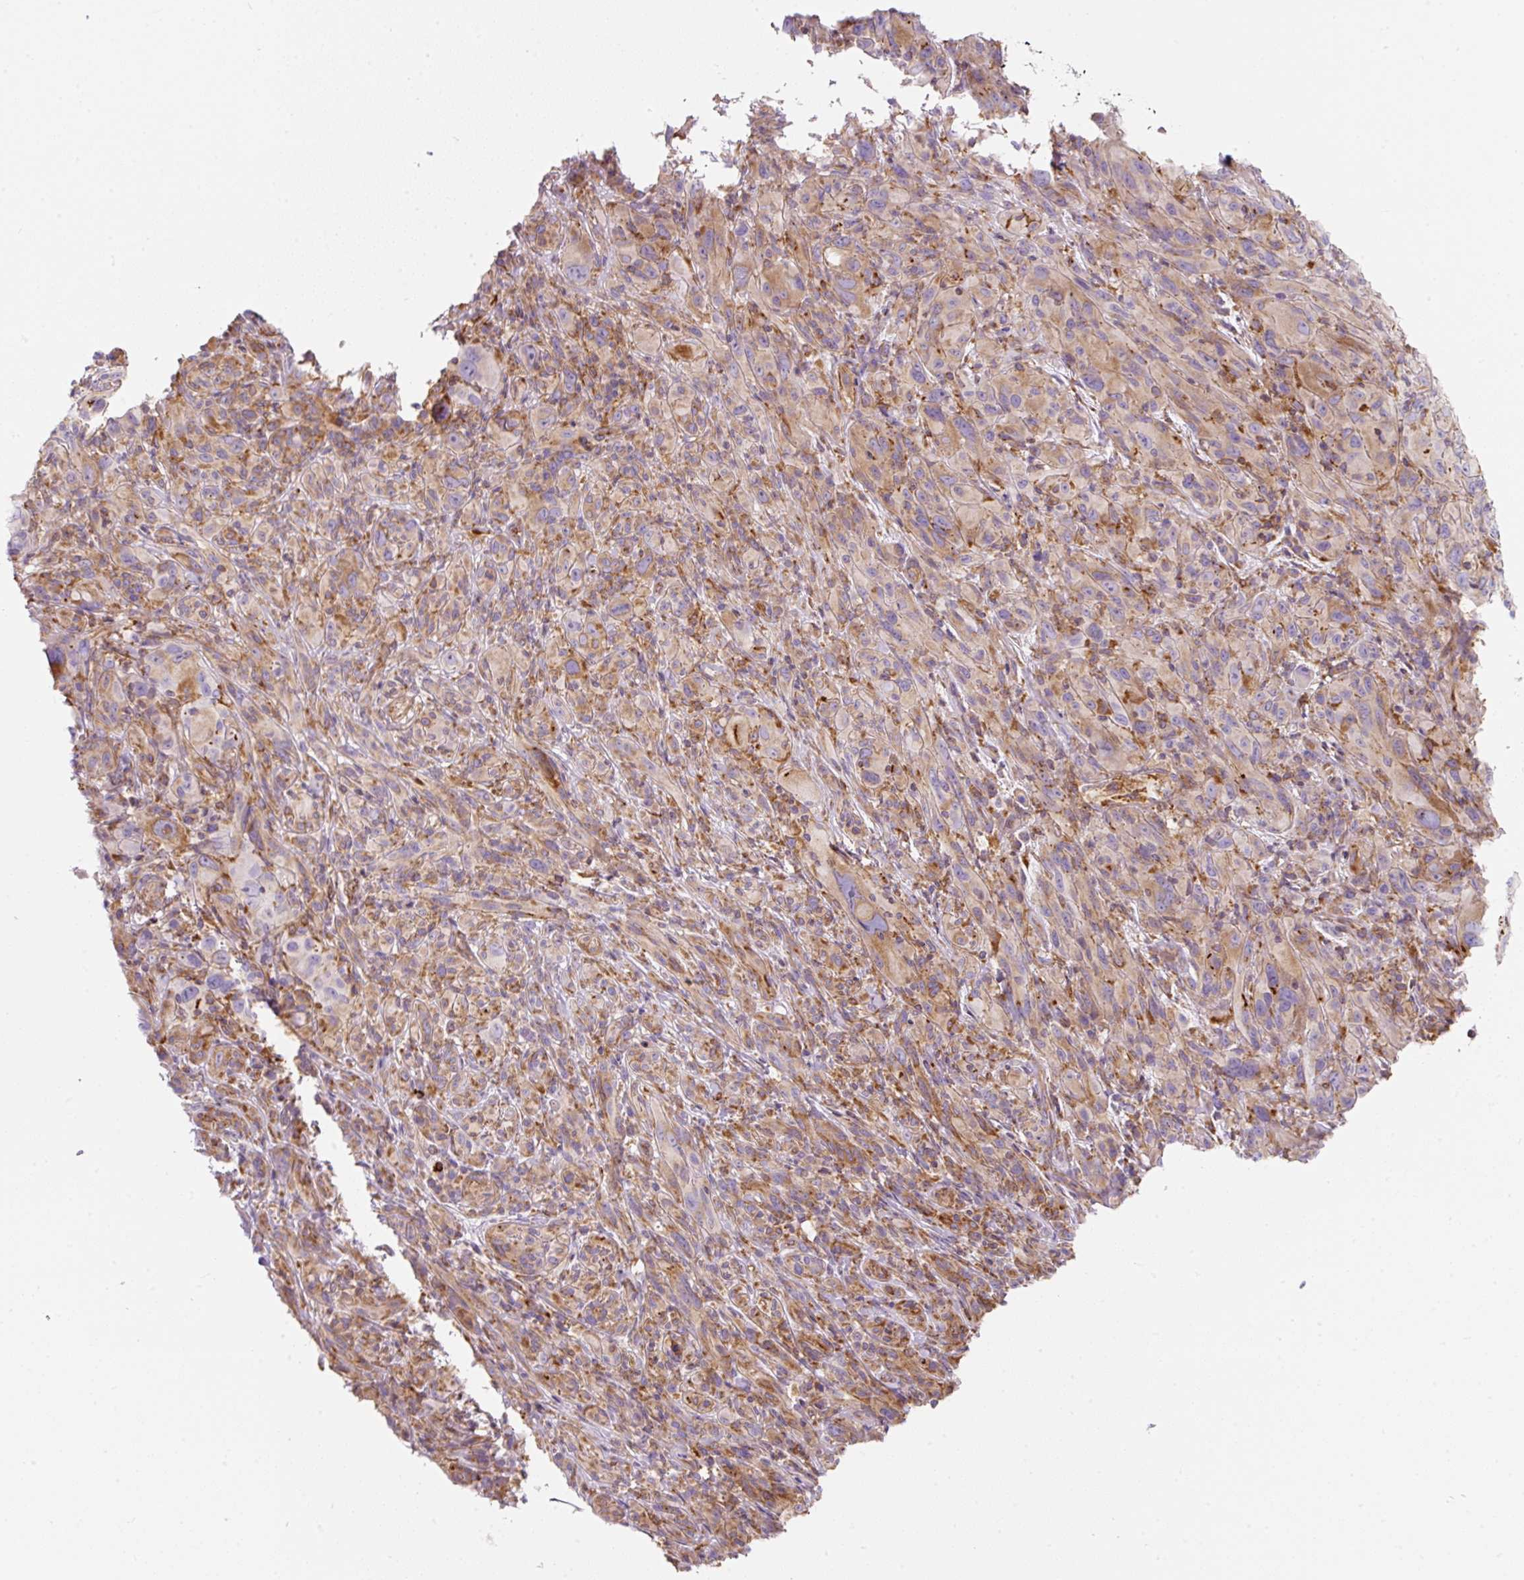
{"staining": {"intensity": "weak", "quantity": "25%-75%", "location": "cytoplasmic/membranous"}, "tissue": "melanoma", "cell_type": "Tumor cells", "image_type": "cancer", "snomed": [{"axis": "morphology", "description": "Malignant melanoma, NOS"}, {"axis": "topography", "description": "Skin of head"}], "caption": "Immunohistochemical staining of malignant melanoma shows low levels of weak cytoplasmic/membranous expression in approximately 25%-75% of tumor cells.", "gene": "ERAP2", "patient": {"sex": "male", "age": 96}}